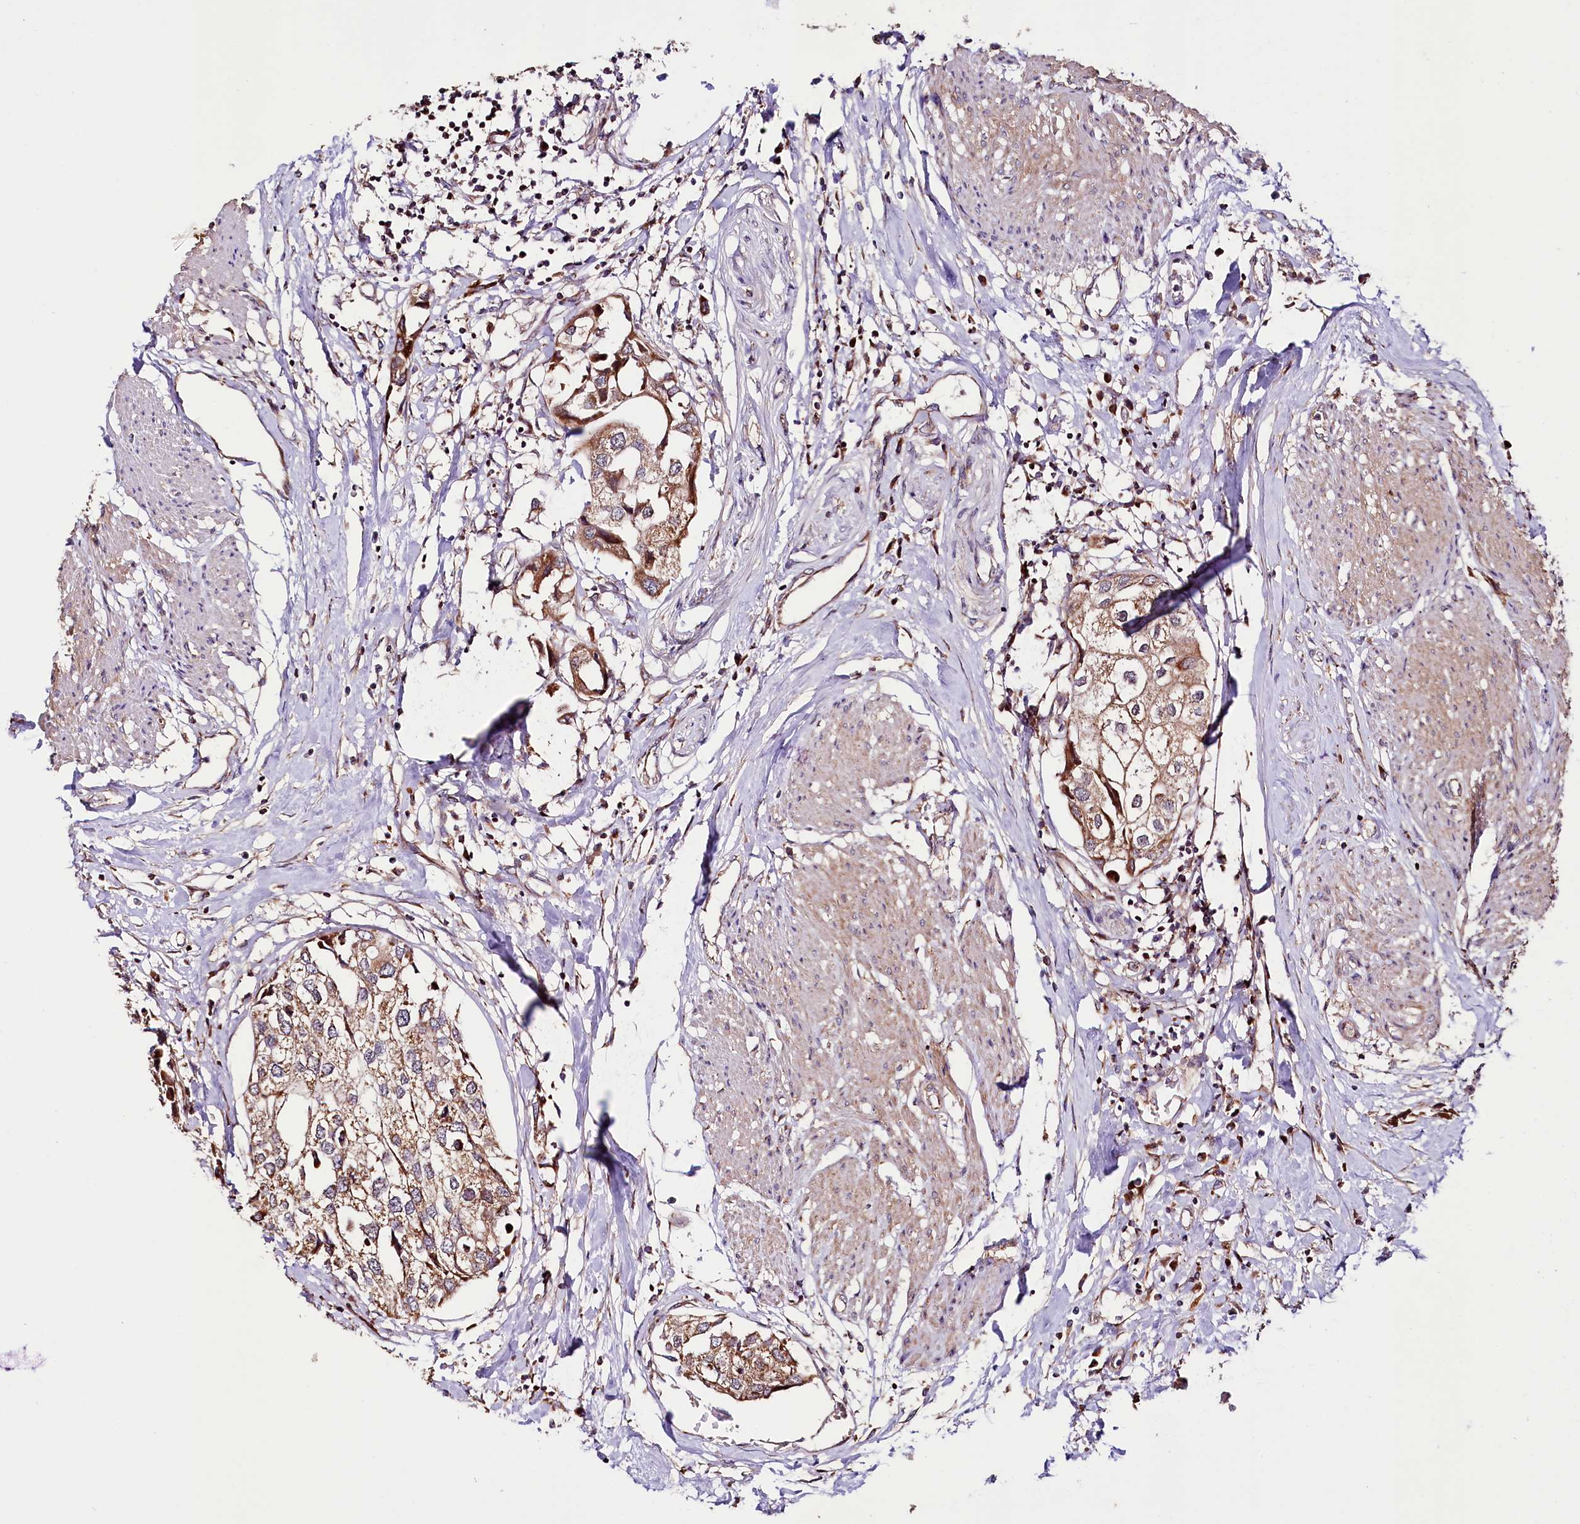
{"staining": {"intensity": "moderate", "quantity": ">75%", "location": "cytoplasmic/membranous"}, "tissue": "urothelial cancer", "cell_type": "Tumor cells", "image_type": "cancer", "snomed": [{"axis": "morphology", "description": "Urothelial carcinoma, High grade"}, {"axis": "topography", "description": "Urinary bladder"}], "caption": "Human high-grade urothelial carcinoma stained with a protein marker reveals moderate staining in tumor cells.", "gene": "ST7", "patient": {"sex": "male", "age": 64}}